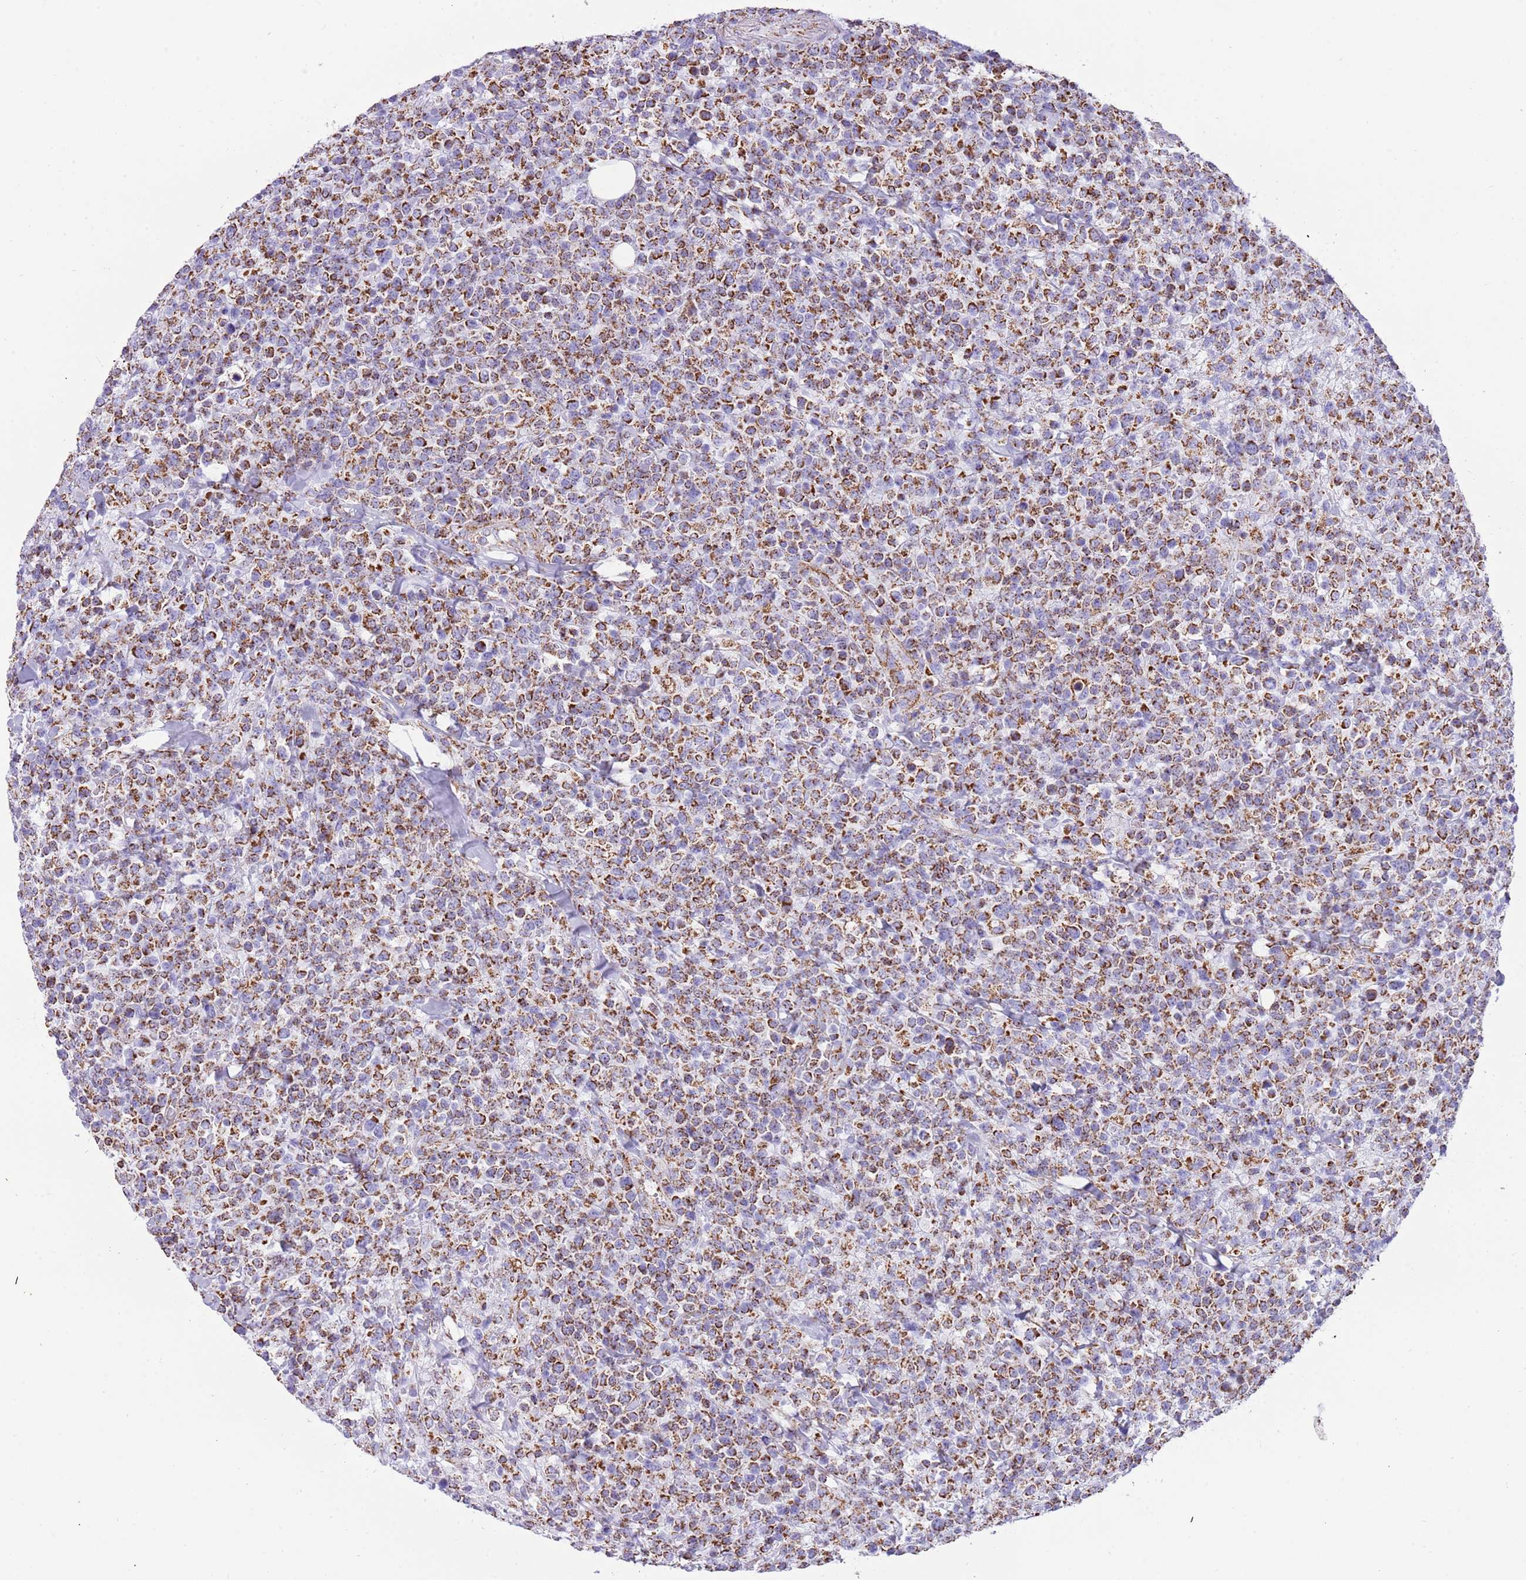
{"staining": {"intensity": "strong", "quantity": ">75%", "location": "cytoplasmic/membranous"}, "tissue": "lymphoma", "cell_type": "Tumor cells", "image_type": "cancer", "snomed": [{"axis": "morphology", "description": "Malignant lymphoma, non-Hodgkin's type, High grade"}, {"axis": "topography", "description": "Colon"}], "caption": "The micrograph exhibits a brown stain indicating the presence of a protein in the cytoplasmic/membranous of tumor cells in lymphoma. Nuclei are stained in blue.", "gene": "SUCLG2", "patient": {"sex": "female", "age": 53}}